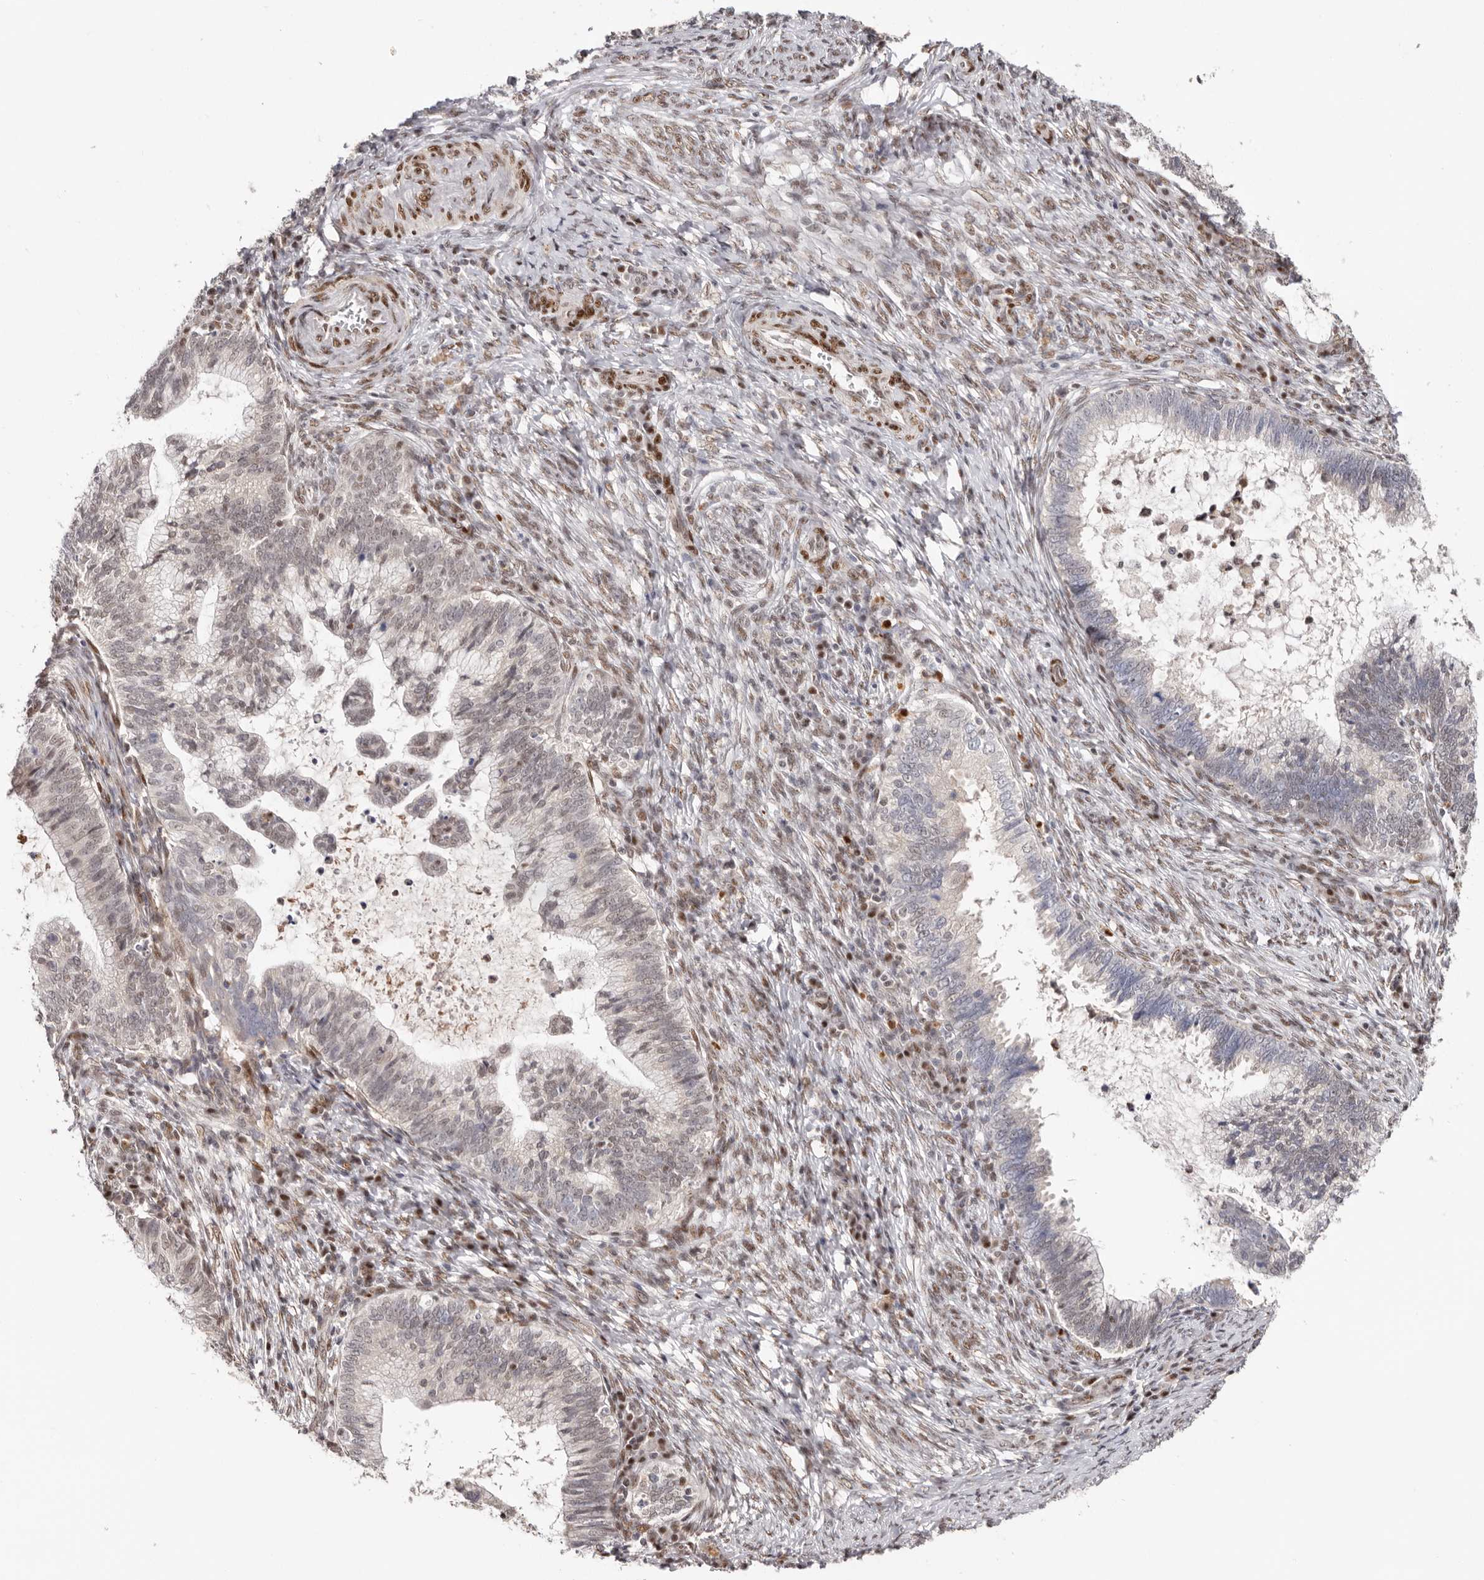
{"staining": {"intensity": "negative", "quantity": "none", "location": "none"}, "tissue": "cervical cancer", "cell_type": "Tumor cells", "image_type": "cancer", "snomed": [{"axis": "morphology", "description": "Adenocarcinoma, NOS"}, {"axis": "topography", "description": "Cervix"}], "caption": "Immunohistochemistry micrograph of neoplastic tissue: human adenocarcinoma (cervical) stained with DAB reveals no significant protein staining in tumor cells.", "gene": "SMAD7", "patient": {"sex": "female", "age": 36}}